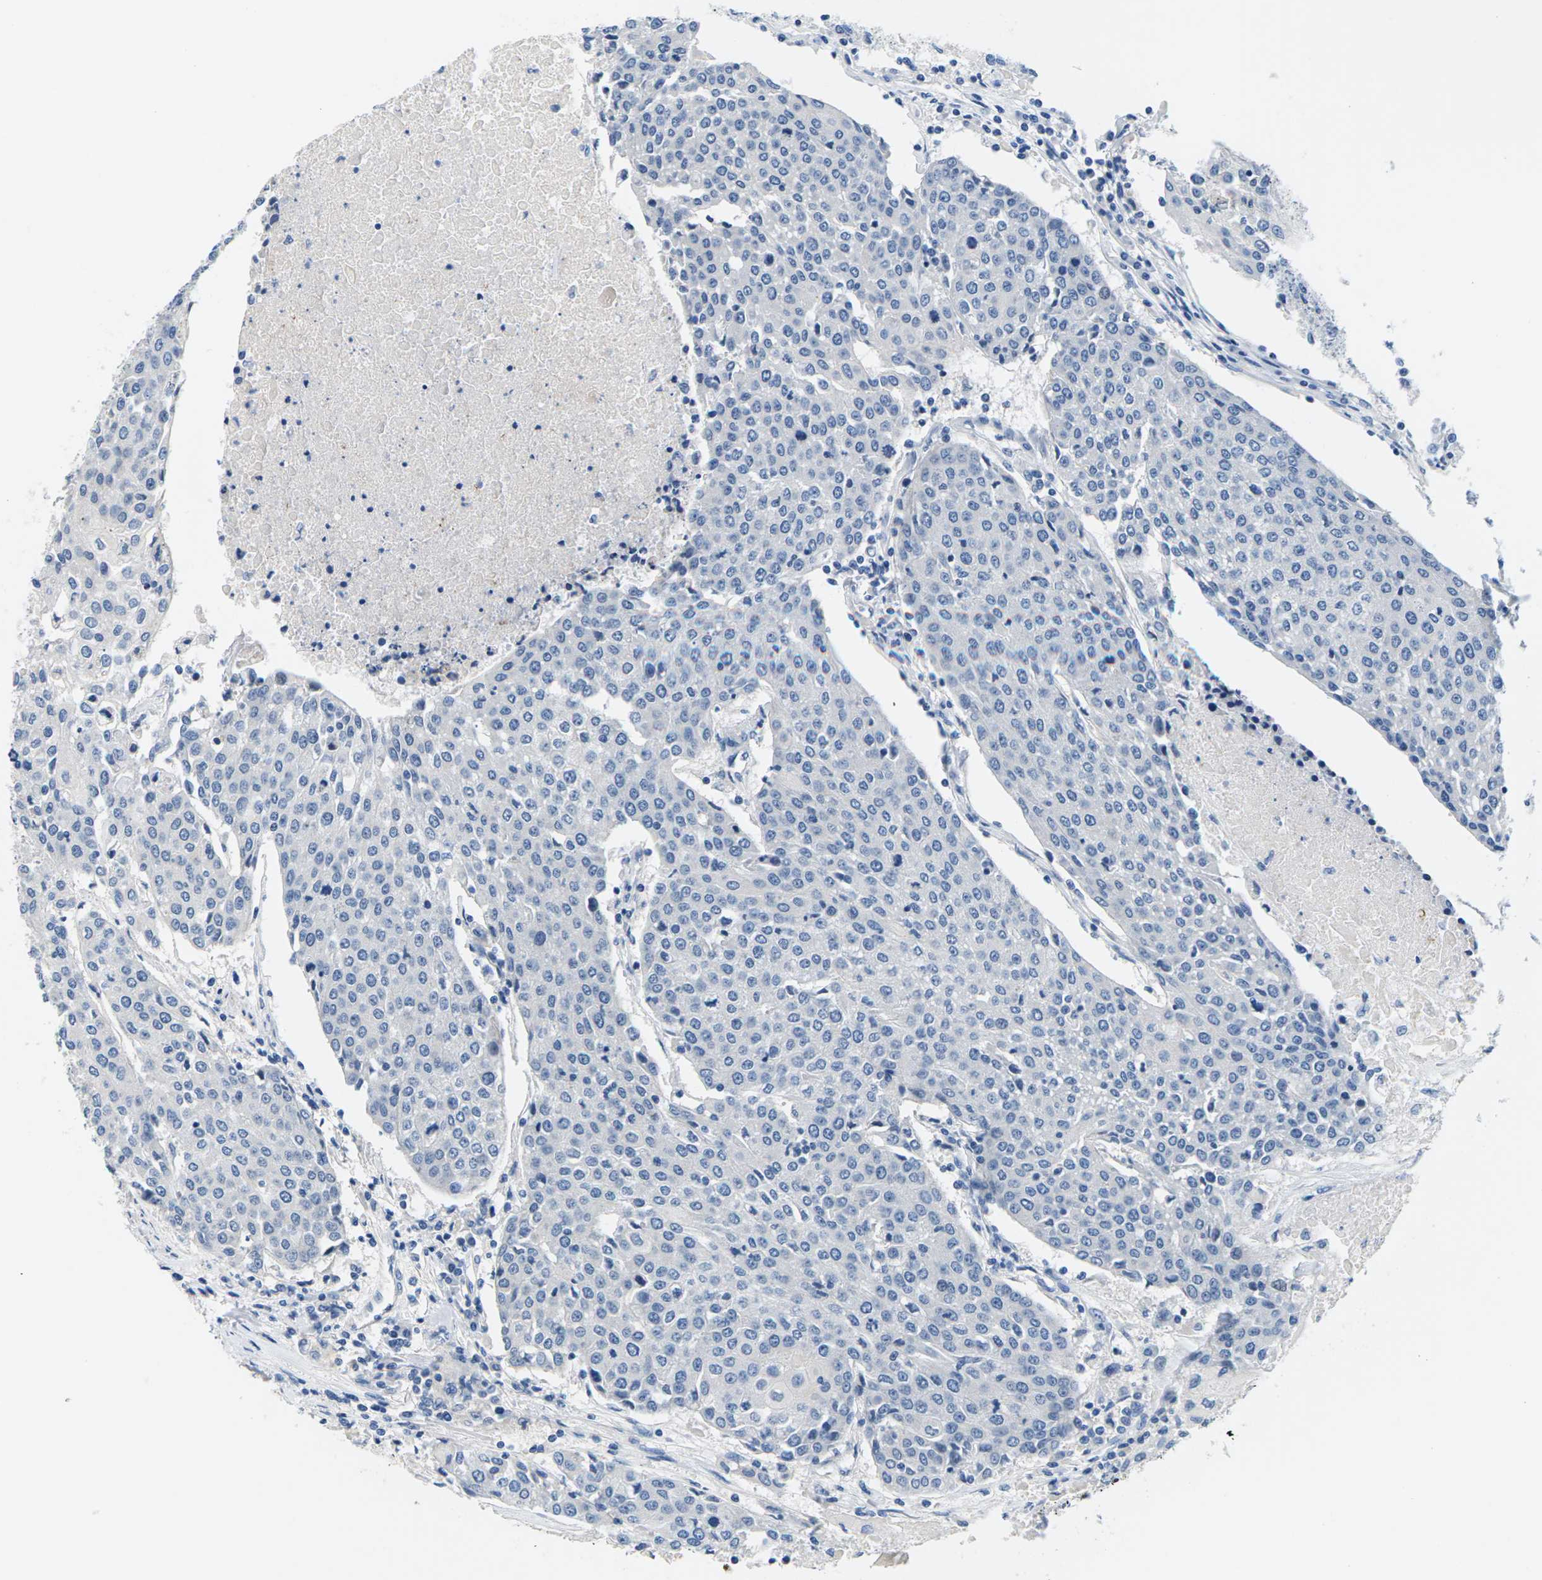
{"staining": {"intensity": "negative", "quantity": "none", "location": "none"}, "tissue": "urothelial cancer", "cell_type": "Tumor cells", "image_type": "cancer", "snomed": [{"axis": "morphology", "description": "Urothelial carcinoma, High grade"}, {"axis": "topography", "description": "Urinary bladder"}], "caption": "IHC image of neoplastic tissue: human urothelial cancer stained with DAB exhibits no significant protein positivity in tumor cells.", "gene": "TSPAN2", "patient": {"sex": "female", "age": 85}}